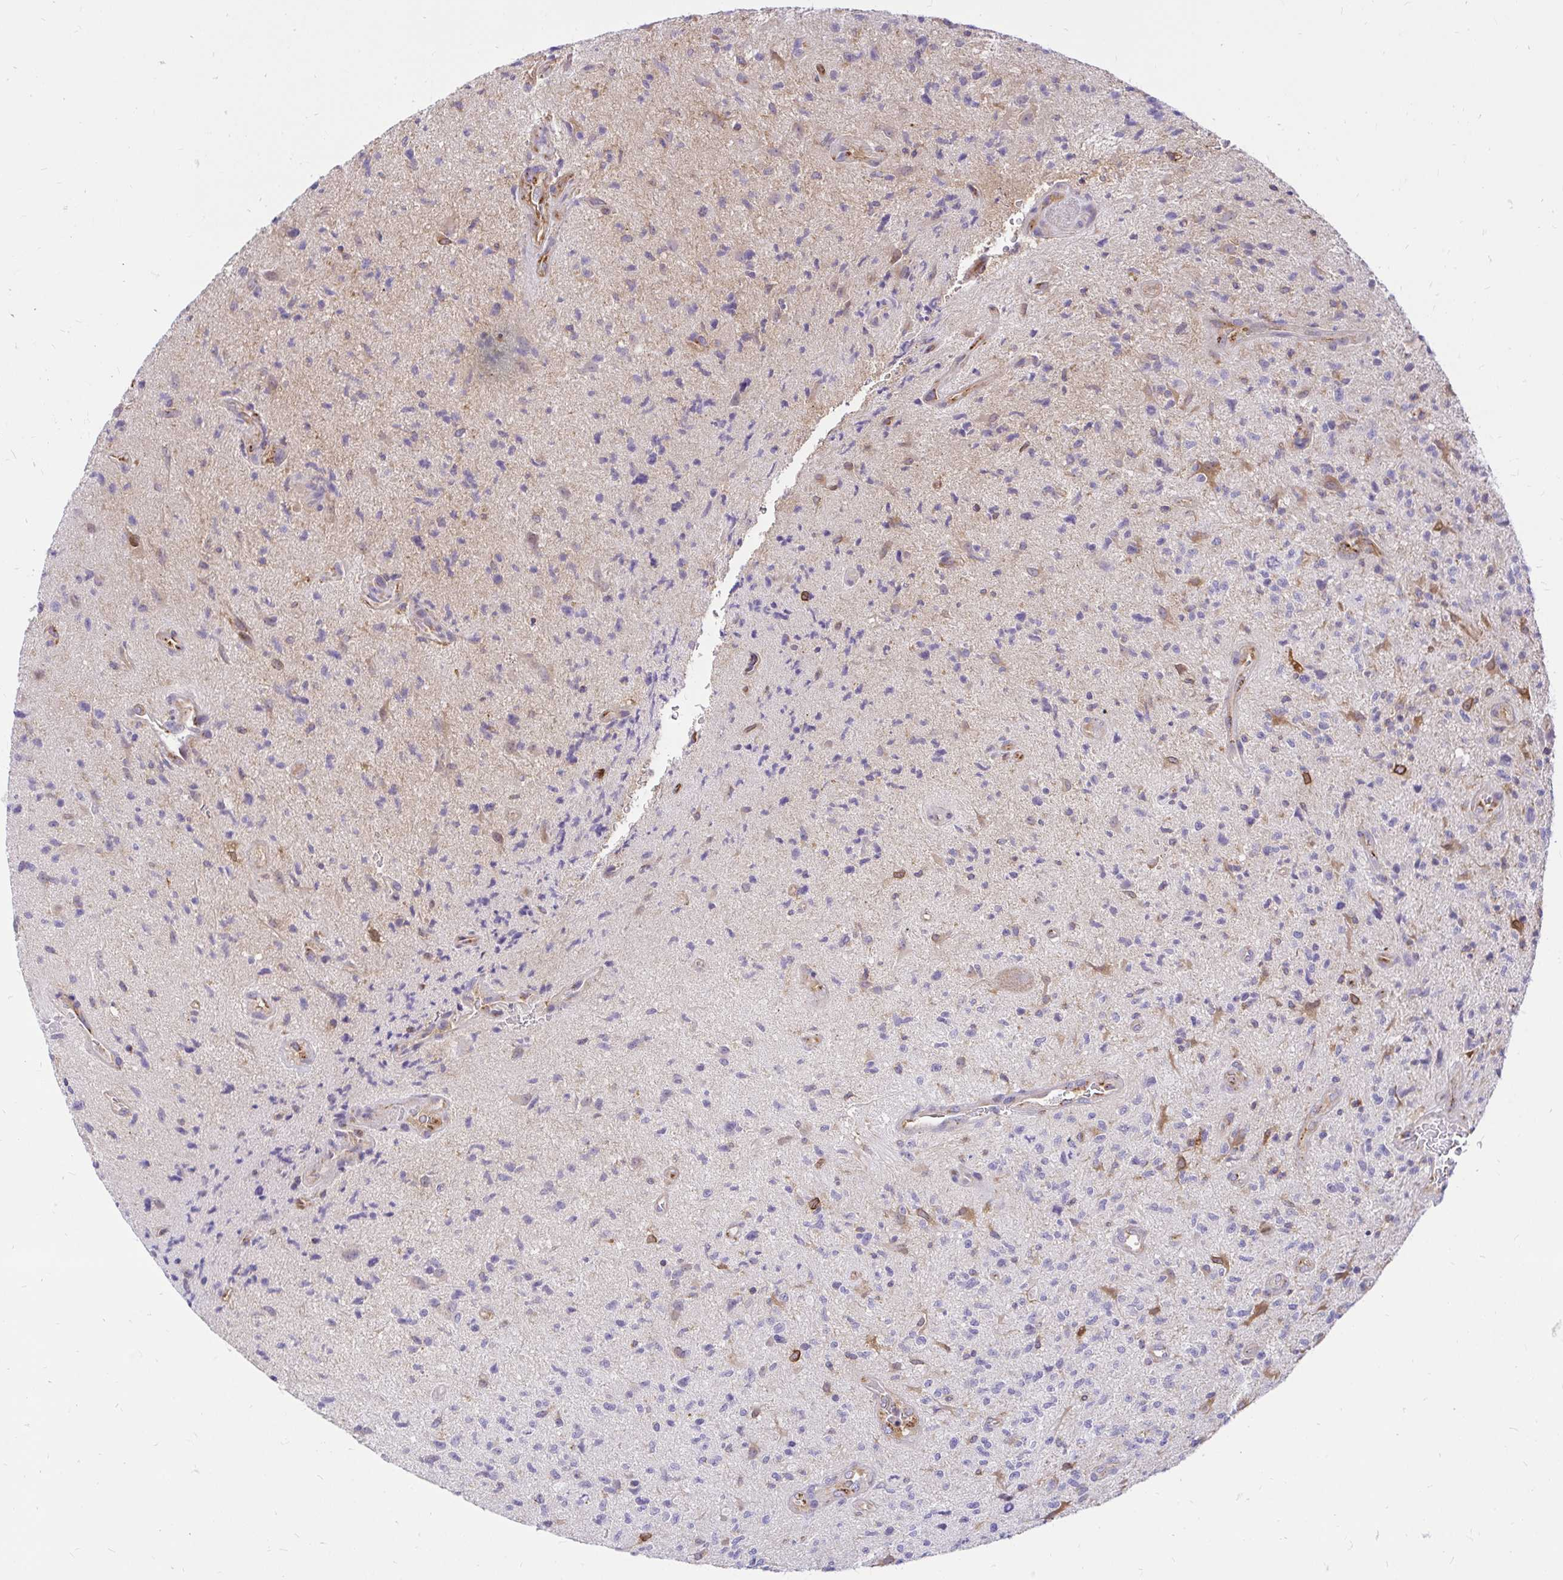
{"staining": {"intensity": "negative", "quantity": "none", "location": "none"}, "tissue": "glioma", "cell_type": "Tumor cells", "image_type": "cancer", "snomed": [{"axis": "morphology", "description": "Glioma, malignant, High grade"}, {"axis": "topography", "description": "Brain"}], "caption": "Malignant high-grade glioma stained for a protein using immunohistochemistry (IHC) displays no staining tumor cells.", "gene": "ABCB10", "patient": {"sex": "male", "age": 67}}